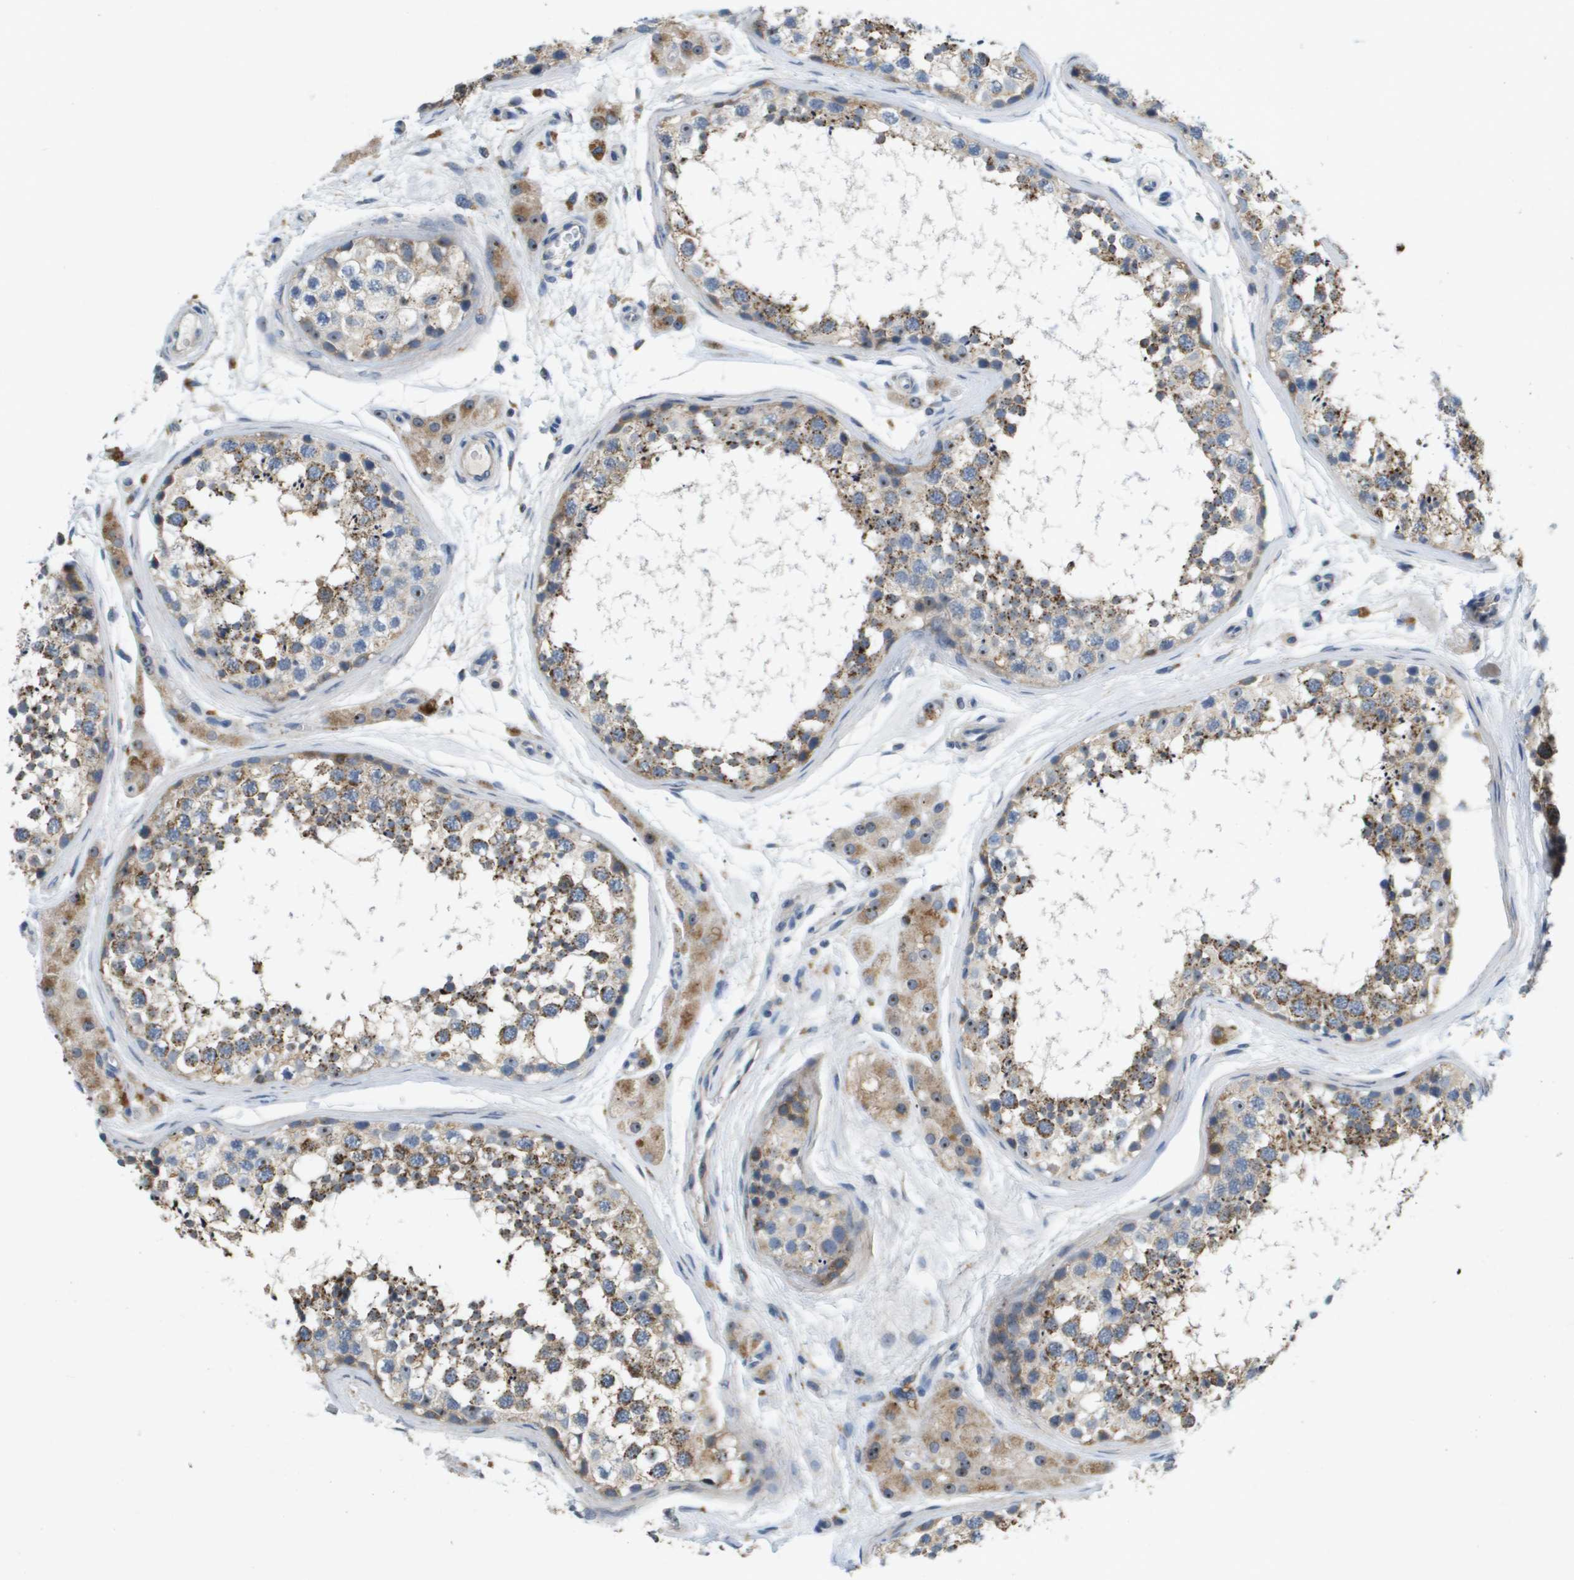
{"staining": {"intensity": "moderate", "quantity": "<25%", "location": "cytoplasmic/membranous"}, "tissue": "testis", "cell_type": "Cells in seminiferous ducts", "image_type": "normal", "snomed": [{"axis": "morphology", "description": "Normal tissue, NOS"}, {"axis": "topography", "description": "Testis"}], "caption": "Brown immunohistochemical staining in unremarkable human testis reveals moderate cytoplasmic/membranous positivity in approximately <25% of cells in seminiferous ducts. (Brightfield microscopy of DAB IHC at high magnification).", "gene": "B3GNT5", "patient": {"sex": "male", "age": 56}}